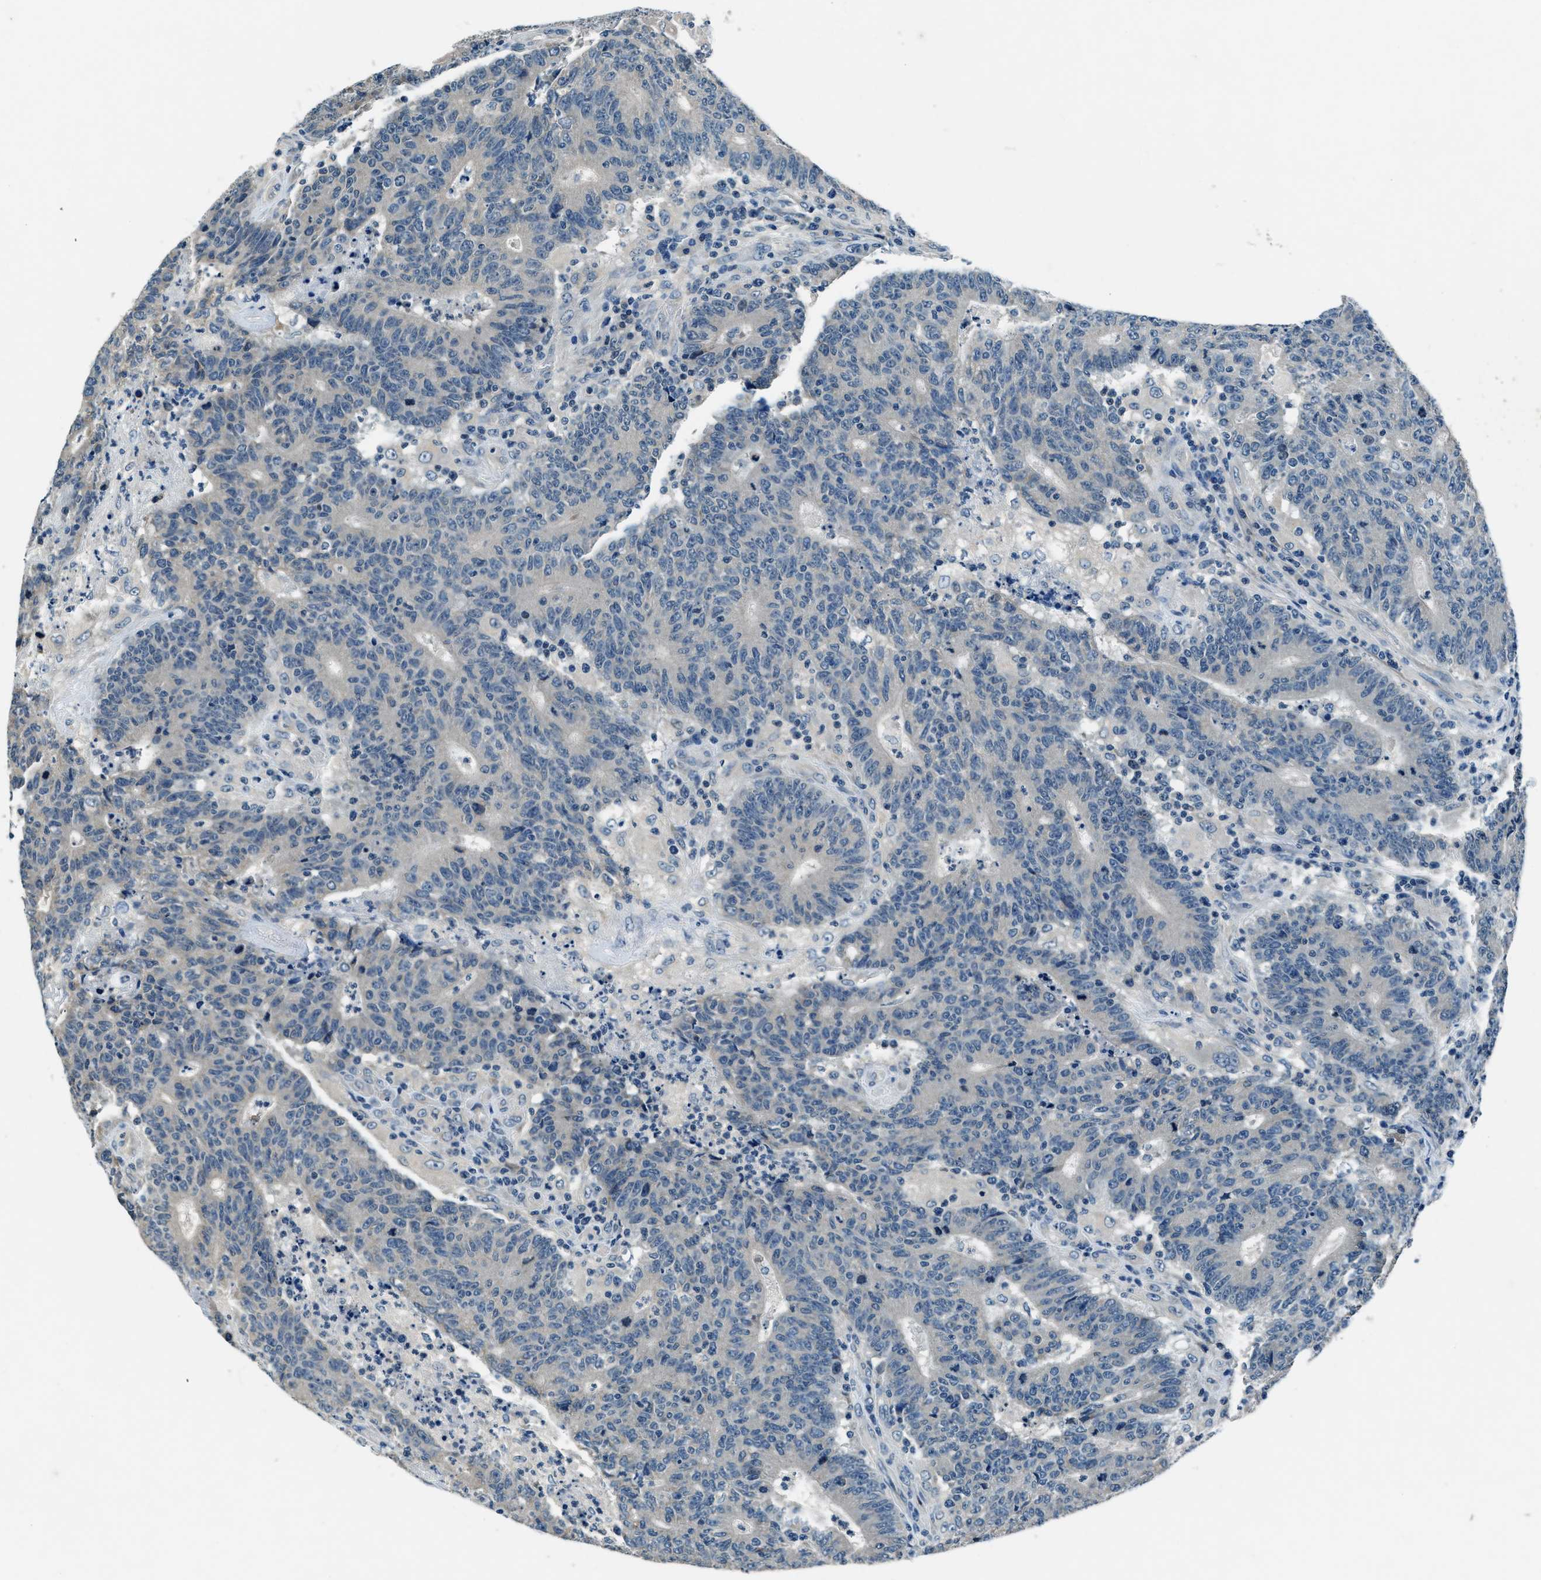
{"staining": {"intensity": "negative", "quantity": "none", "location": "none"}, "tissue": "colorectal cancer", "cell_type": "Tumor cells", "image_type": "cancer", "snomed": [{"axis": "morphology", "description": "Normal tissue, NOS"}, {"axis": "morphology", "description": "Adenocarcinoma, NOS"}, {"axis": "topography", "description": "Colon"}], "caption": "The image demonstrates no significant staining in tumor cells of colorectal adenocarcinoma.", "gene": "NME8", "patient": {"sex": "female", "age": 75}}